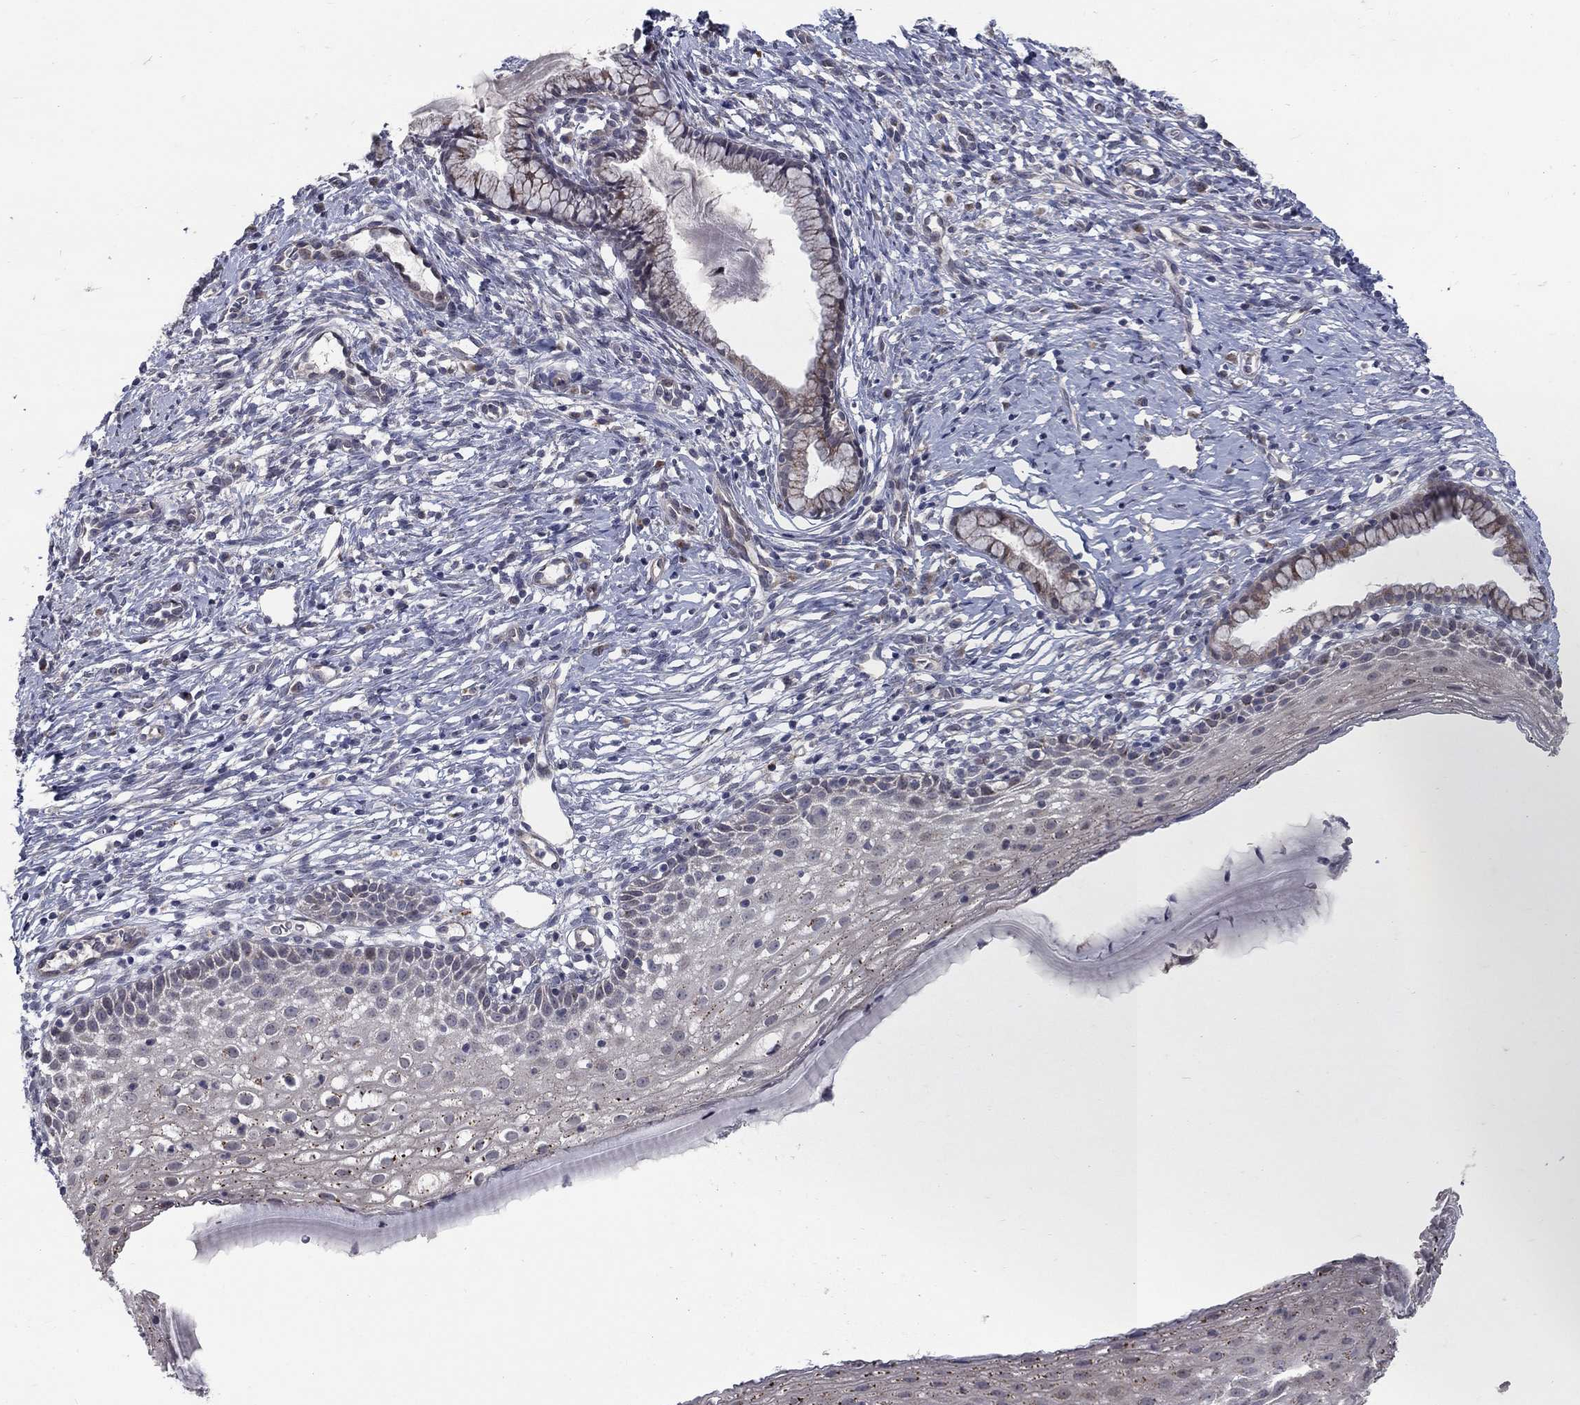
{"staining": {"intensity": "moderate", "quantity": "<25%", "location": "cytoplasmic/membranous"}, "tissue": "cervix", "cell_type": "Glandular cells", "image_type": "normal", "snomed": [{"axis": "morphology", "description": "Normal tissue, NOS"}, {"axis": "topography", "description": "Cervix"}], "caption": "Protein expression analysis of benign cervix shows moderate cytoplasmic/membranous positivity in approximately <25% of glandular cells. (brown staining indicates protein expression, while blue staining denotes nuclei).", "gene": "FAM3B", "patient": {"sex": "female", "age": 39}}